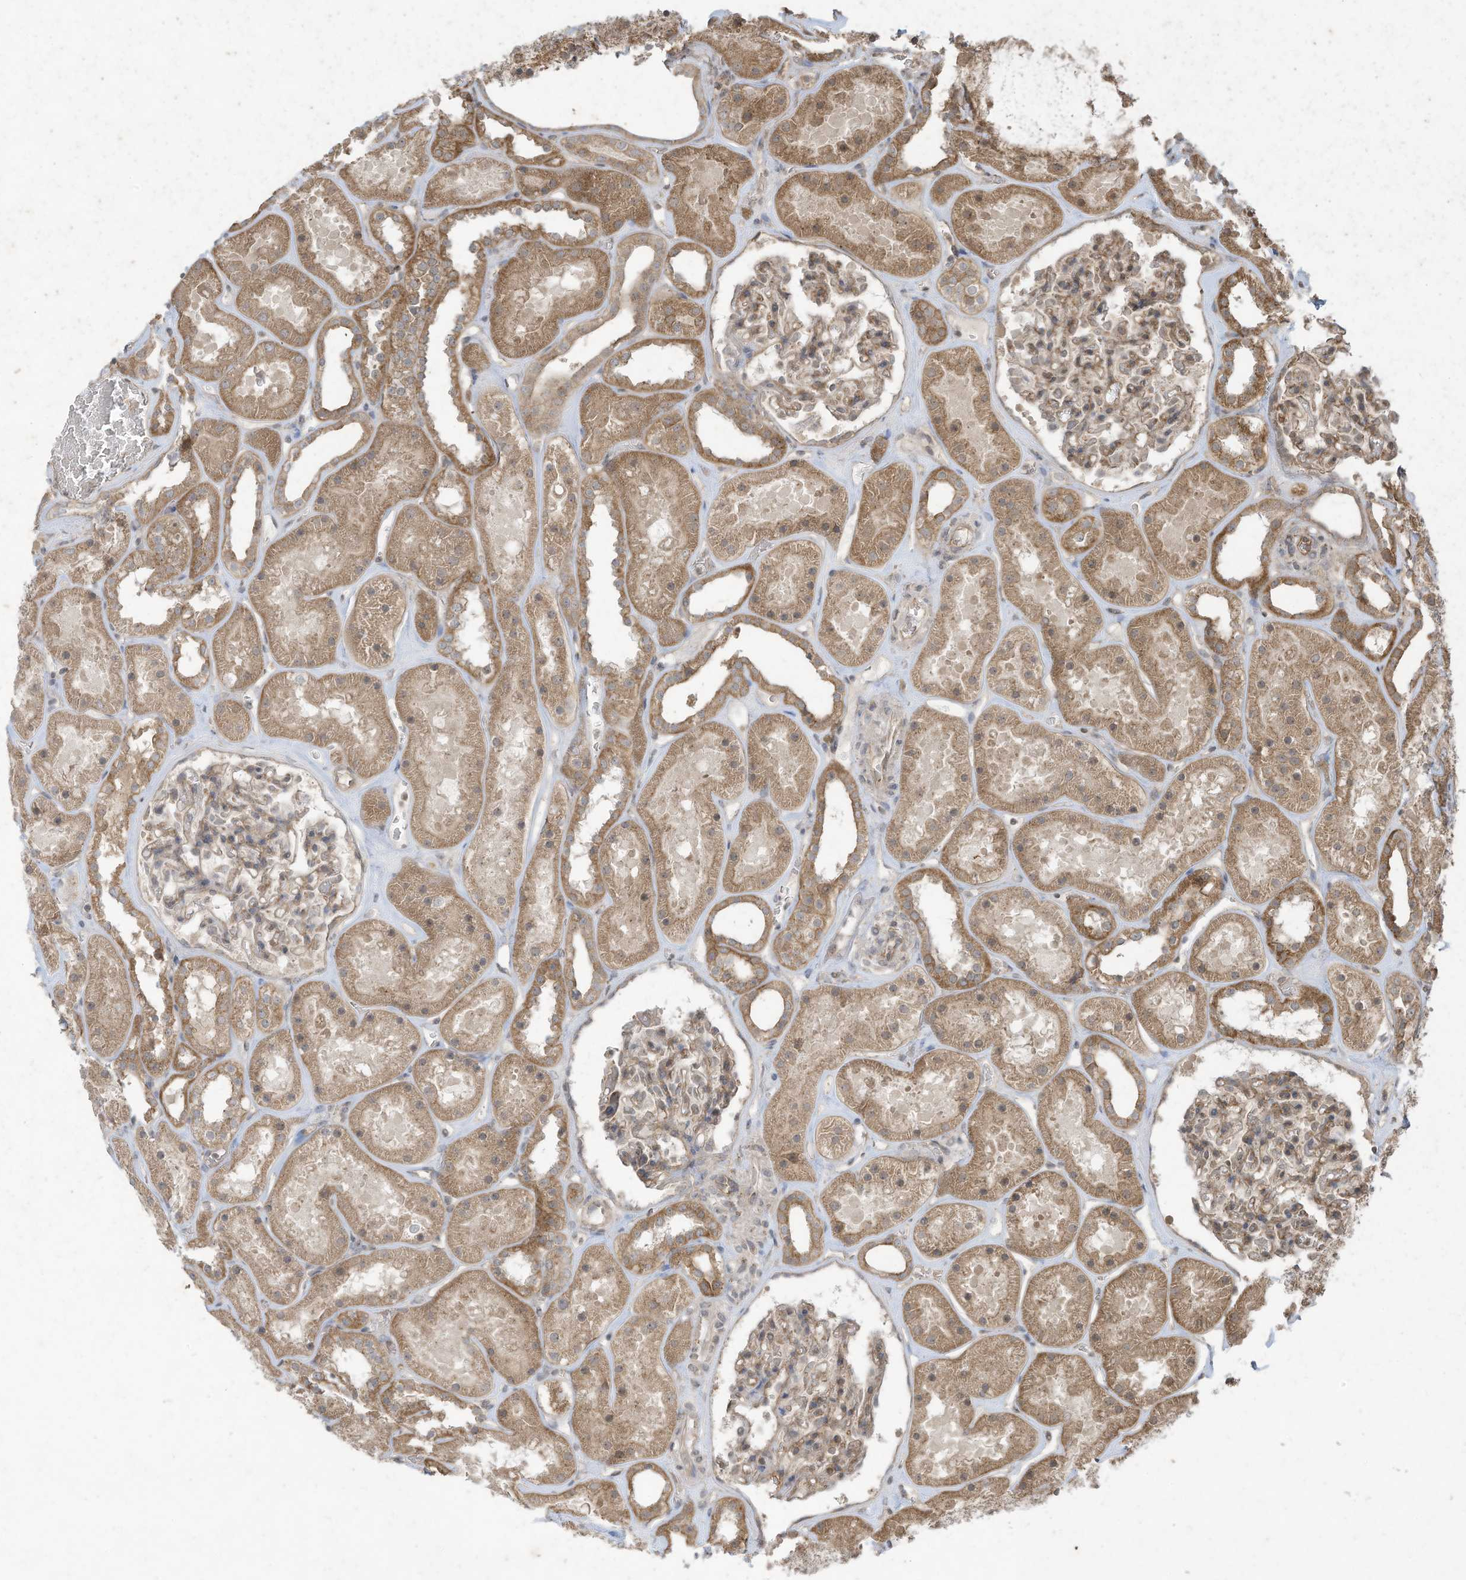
{"staining": {"intensity": "moderate", "quantity": "25%-75%", "location": "cytoplasmic/membranous"}, "tissue": "kidney", "cell_type": "Cells in glomeruli", "image_type": "normal", "snomed": [{"axis": "morphology", "description": "Normal tissue, NOS"}, {"axis": "topography", "description": "Kidney"}], "caption": "Immunohistochemistry (IHC) photomicrograph of benign human kidney stained for a protein (brown), which shows medium levels of moderate cytoplasmic/membranous positivity in approximately 25%-75% of cells in glomeruli.", "gene": "MATN2", "patient": {"sex": "female", "age": 41}}